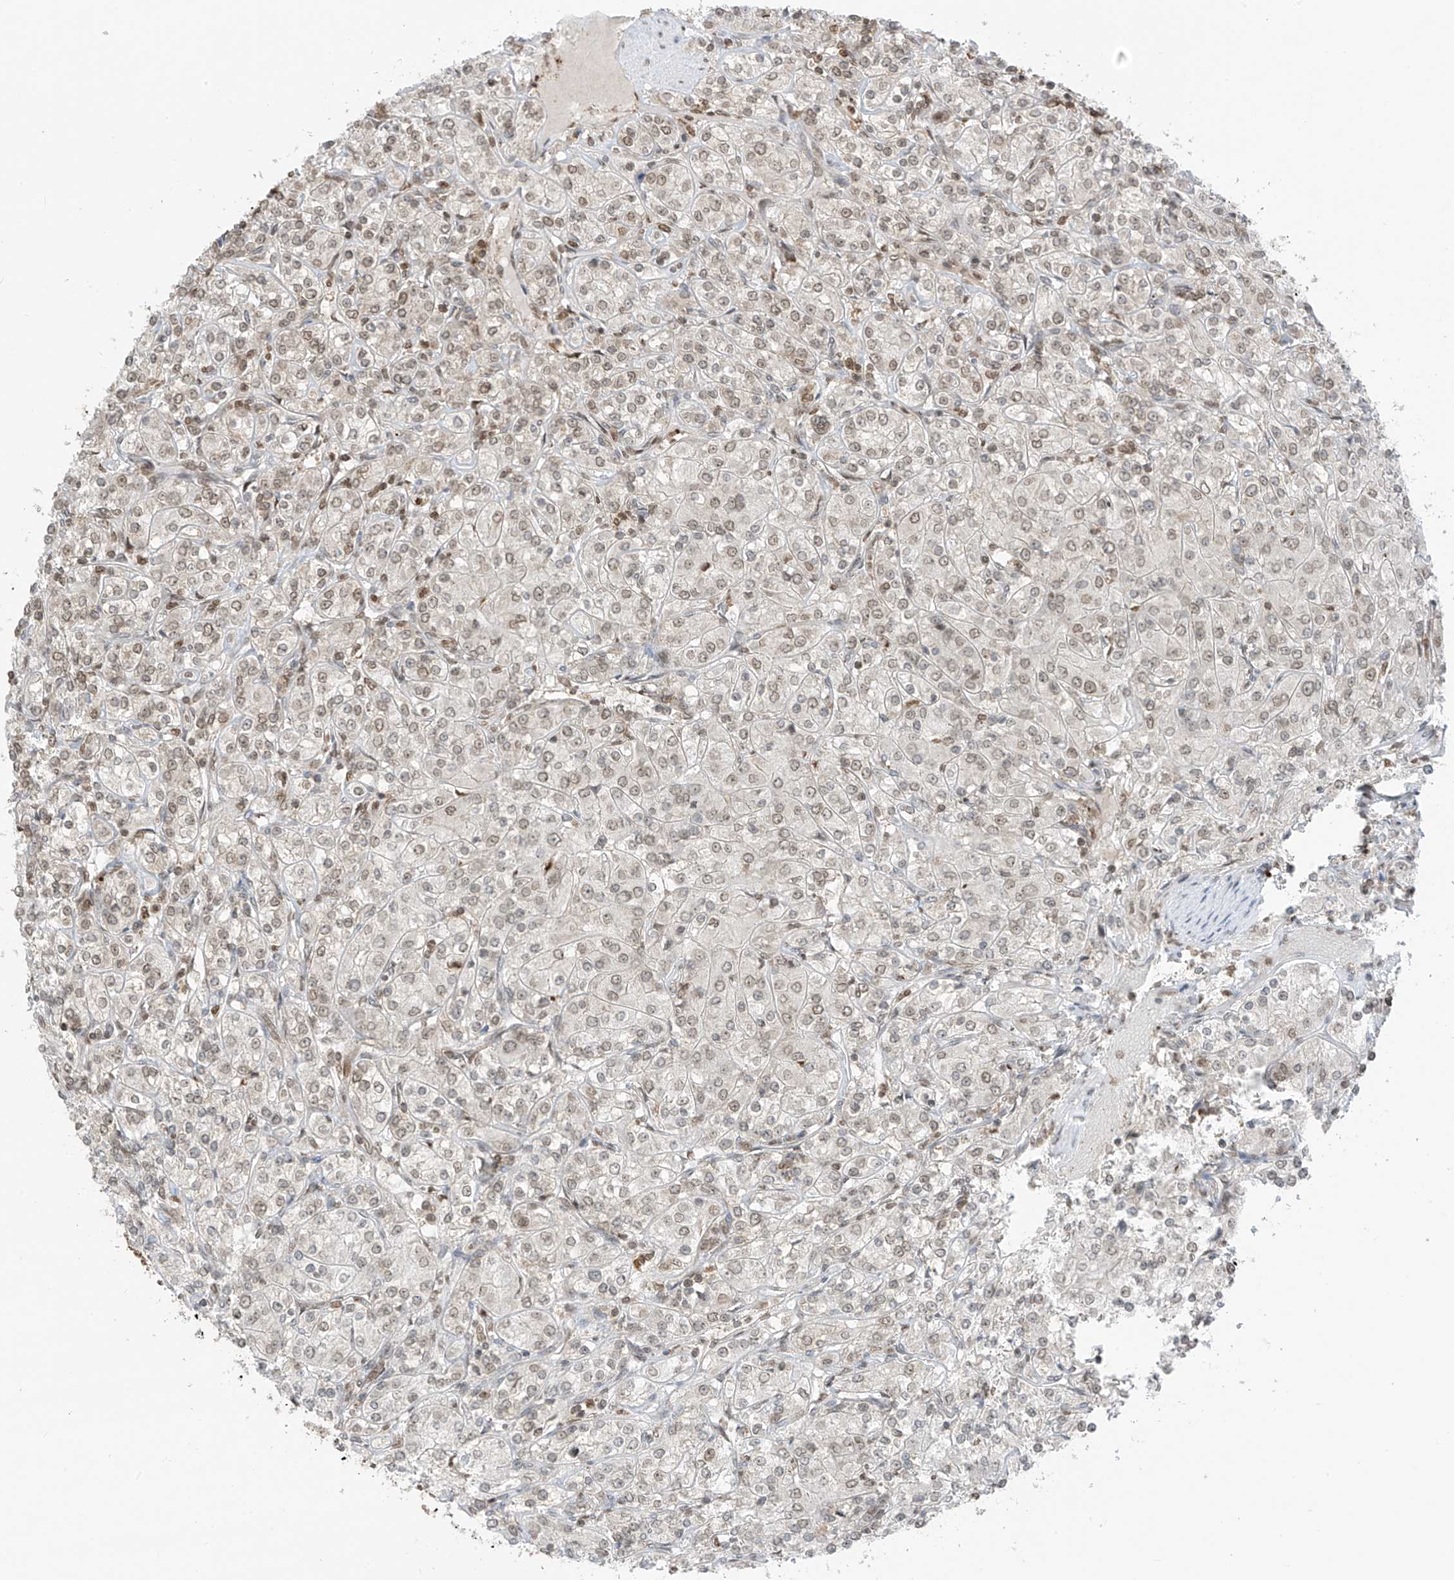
{"staining": {"intensity": "weak", "quantity": "<25%", "location": "nuclear"}, "tissue": "renal cancer", "cell_type": "Tumor cells", "image_type": "cancer", "snomed": [{"axis": "morphology", "description": "Adenocarcinoma, NOS"}, {"axis": "topography", "description": "Kidney"}], "caption": "Immunohistochemistry photomicrograph of neoplastic tissue: human renal cancer (adenocarcinoma) stained with DAB (3,3'-diaminobenzidine) displays no significant protein staining in tumor cells.", "gene": "KPNB1", "patient": {"sex": "male", "age": 77}}